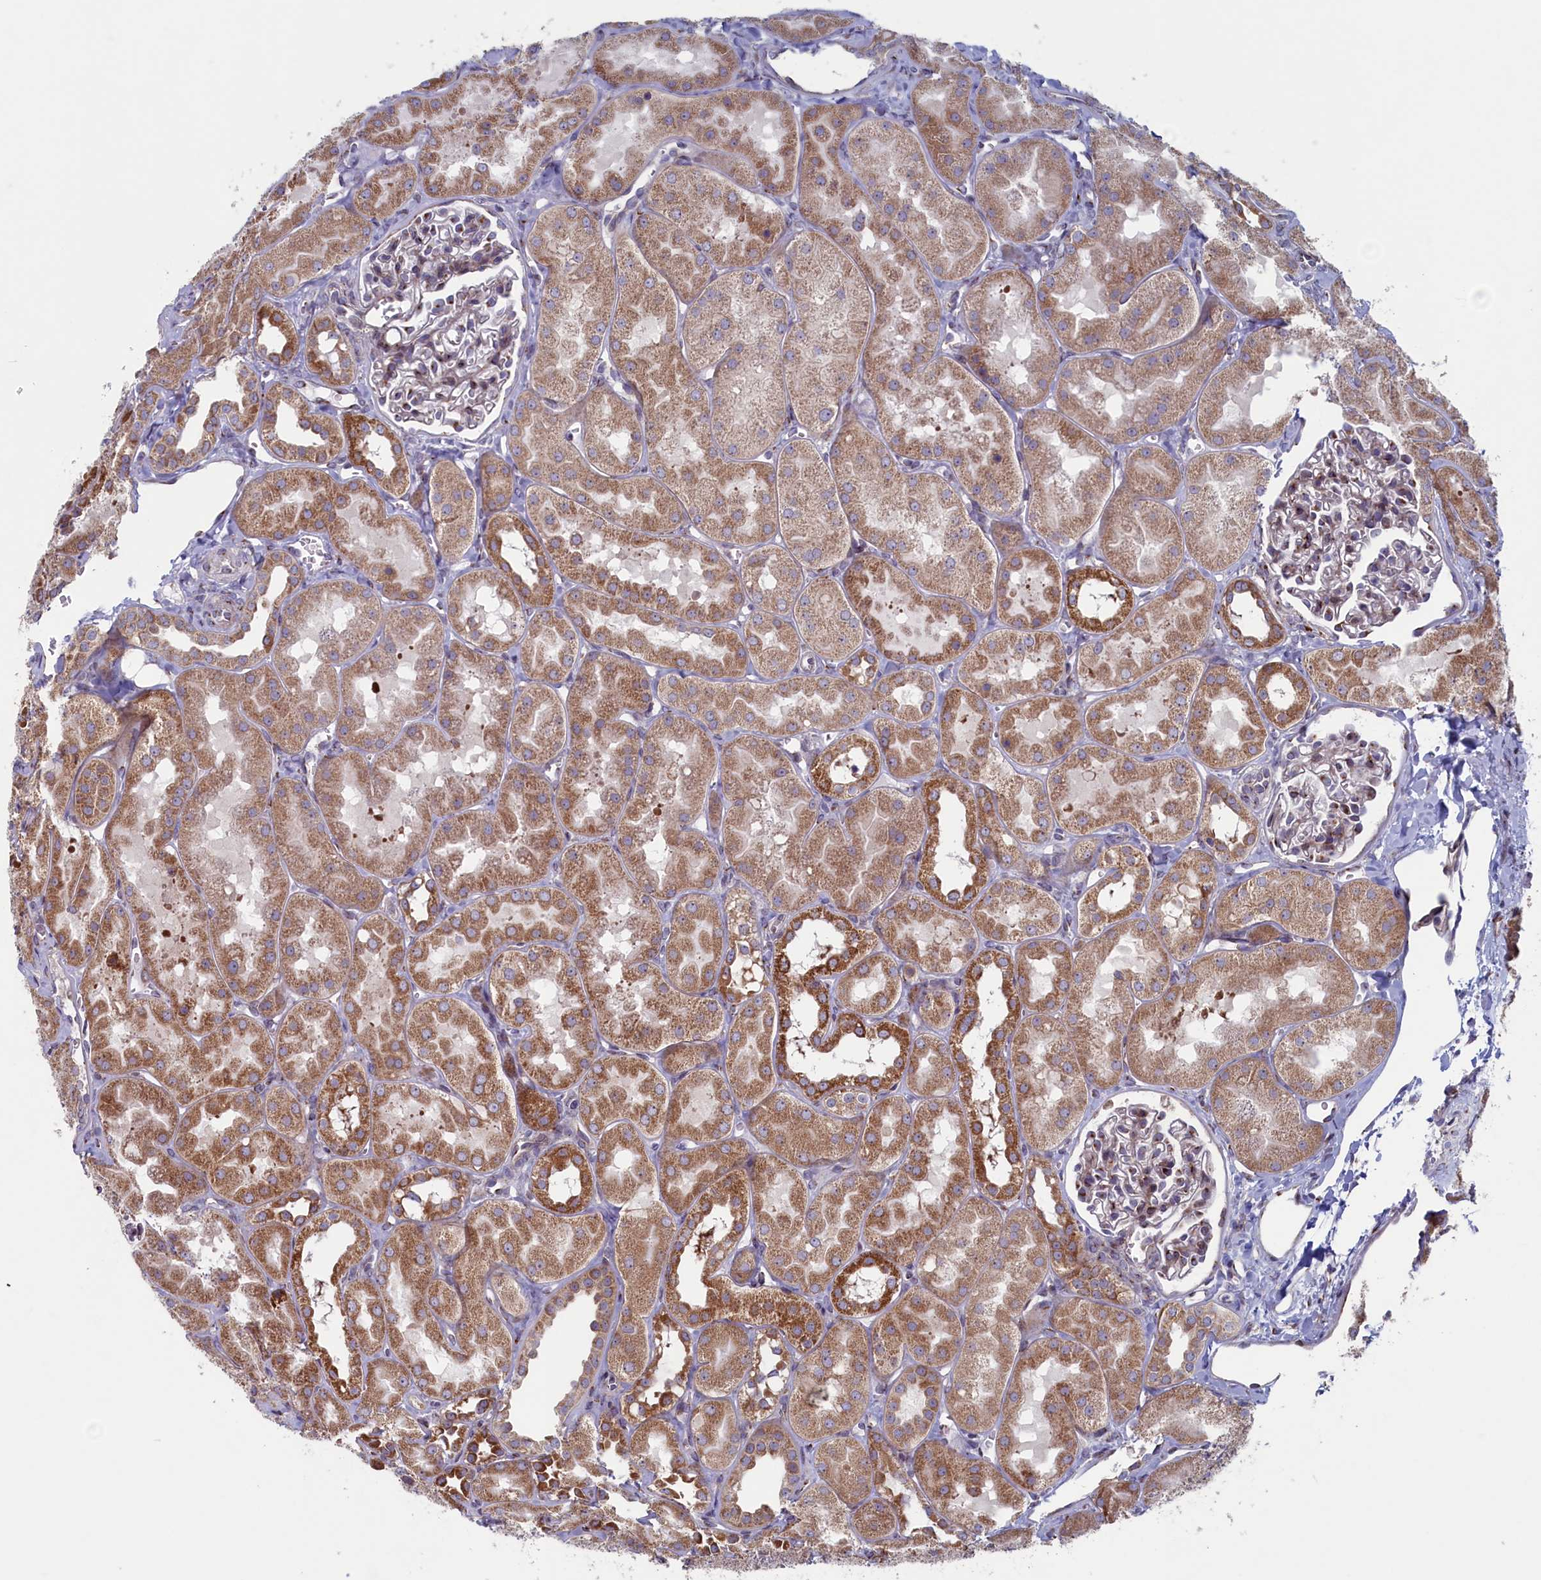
{"staining": {"intensity": "moderate", "quantity": "25%-75%", "location": "cytoplasmic/membranous"}, "tissue": "kidney", "cell_type": "Cells in glomeruli", "image_type": "normal", "snomed": [{"axis": "morphology", "description": "Normal tissue, NOS"}, {"axis": "topography", "description": "Kidney"}, {"axis": "topography", "description": "Urinary bladder"}], "caption": "IHC histopathology image of benign human kidney stained for a protein (brown), which demonstrates medium levels of moderate cytoplasmic/membranous expression in approximately 25%-75% of cells in glomeruli.", "gene": "MTFMT", "patient": {"sex": "male", "age": 16}}